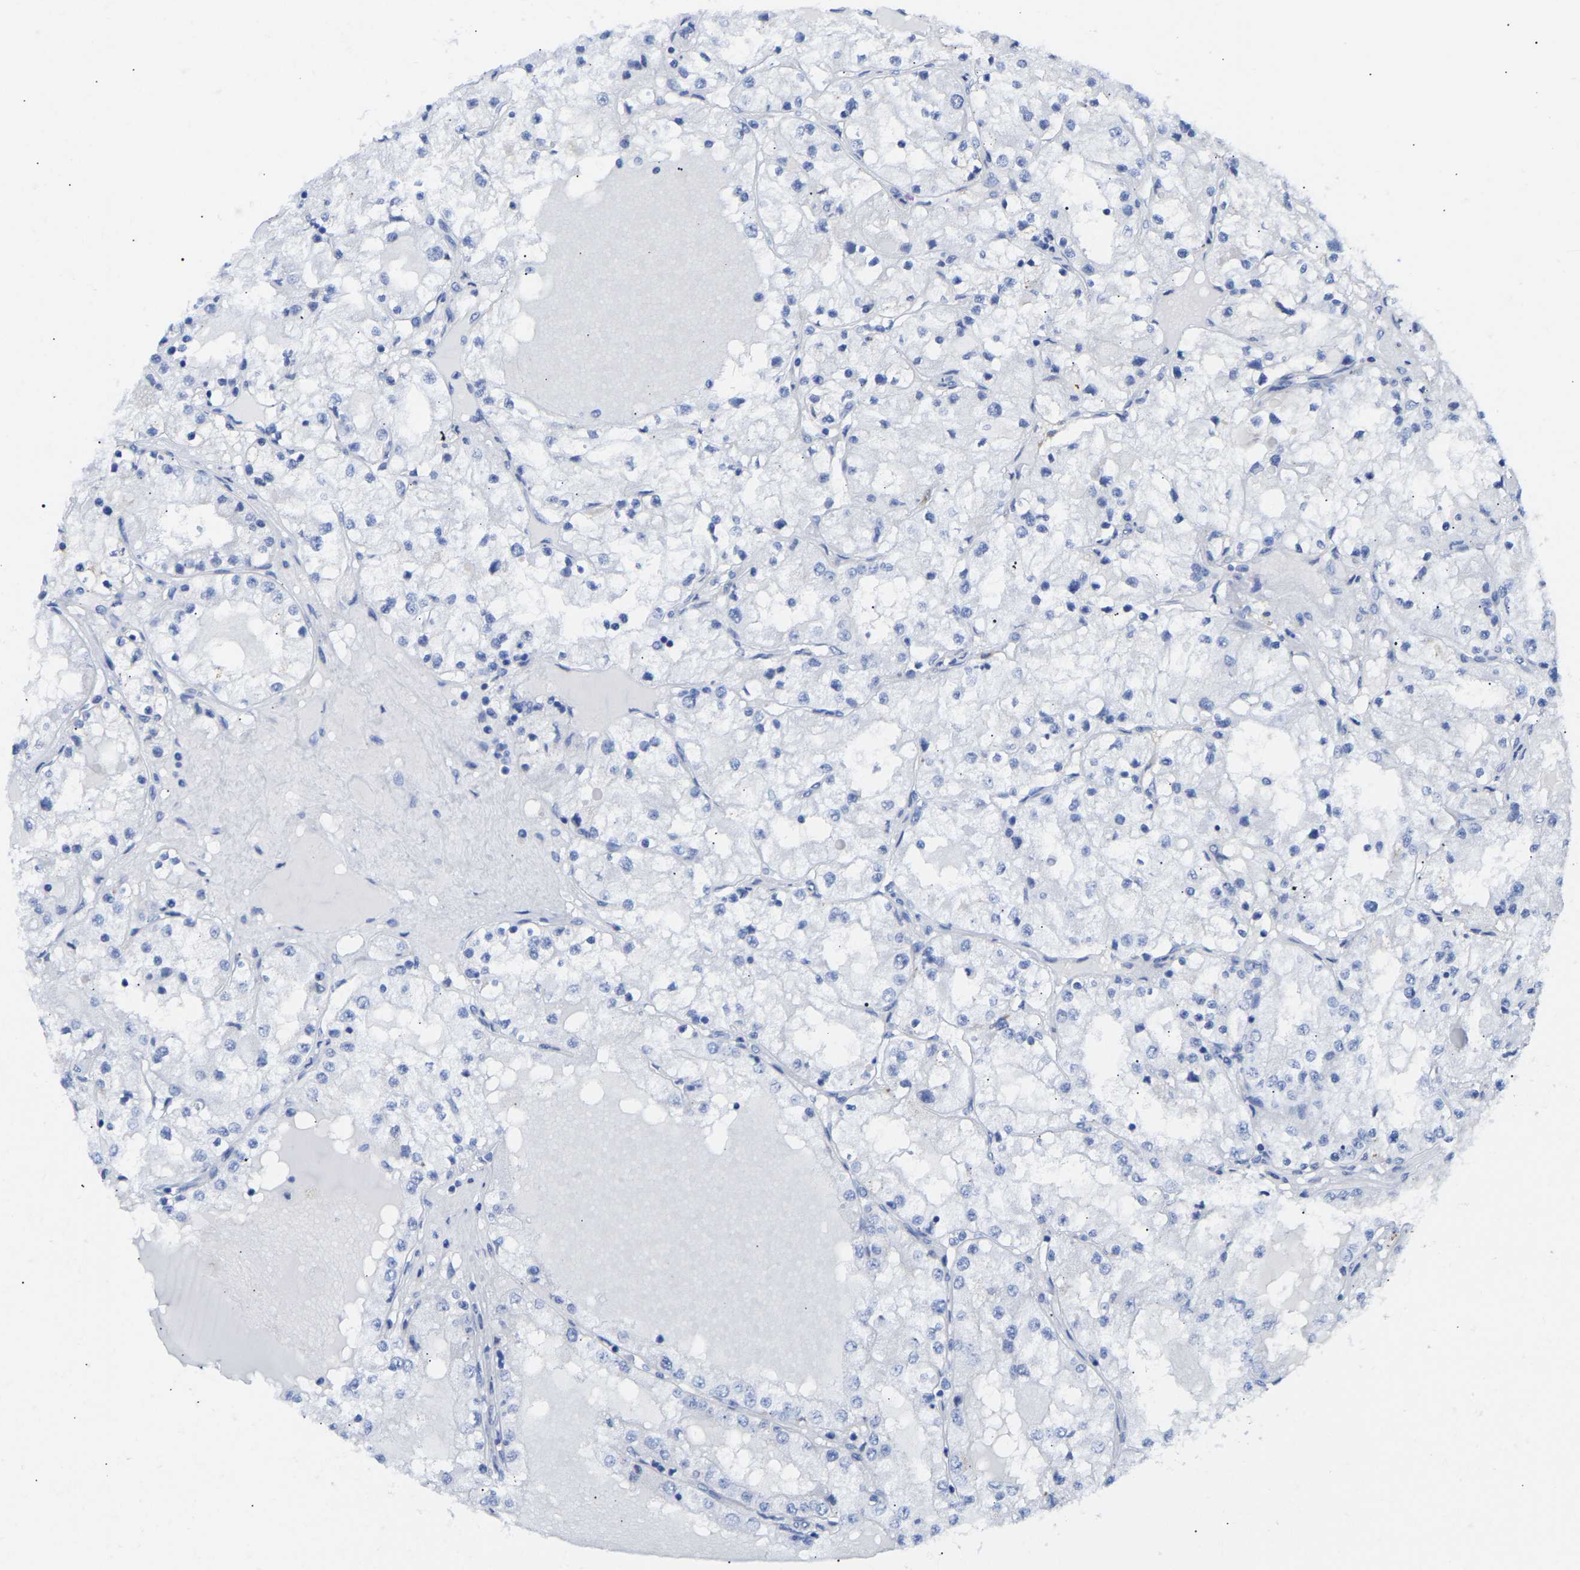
{"staining": {"intensity": "negative", "quantity": "none", "location": "none"}, "tissue": "renal cancer", "cell_type": "Tumor cells", "image_type": "cancer", "snomed": [{"axis": "morphology", "description": "Adenocarcinoma, NOS"}, {"axis": "topography", "description": "Kidney"}], "caption": "The micrograph demonstrates no significant staining in tumor cells of renal cancer.", "gene": "AMPH", "patient": {"sex": "male", "age": 68}}